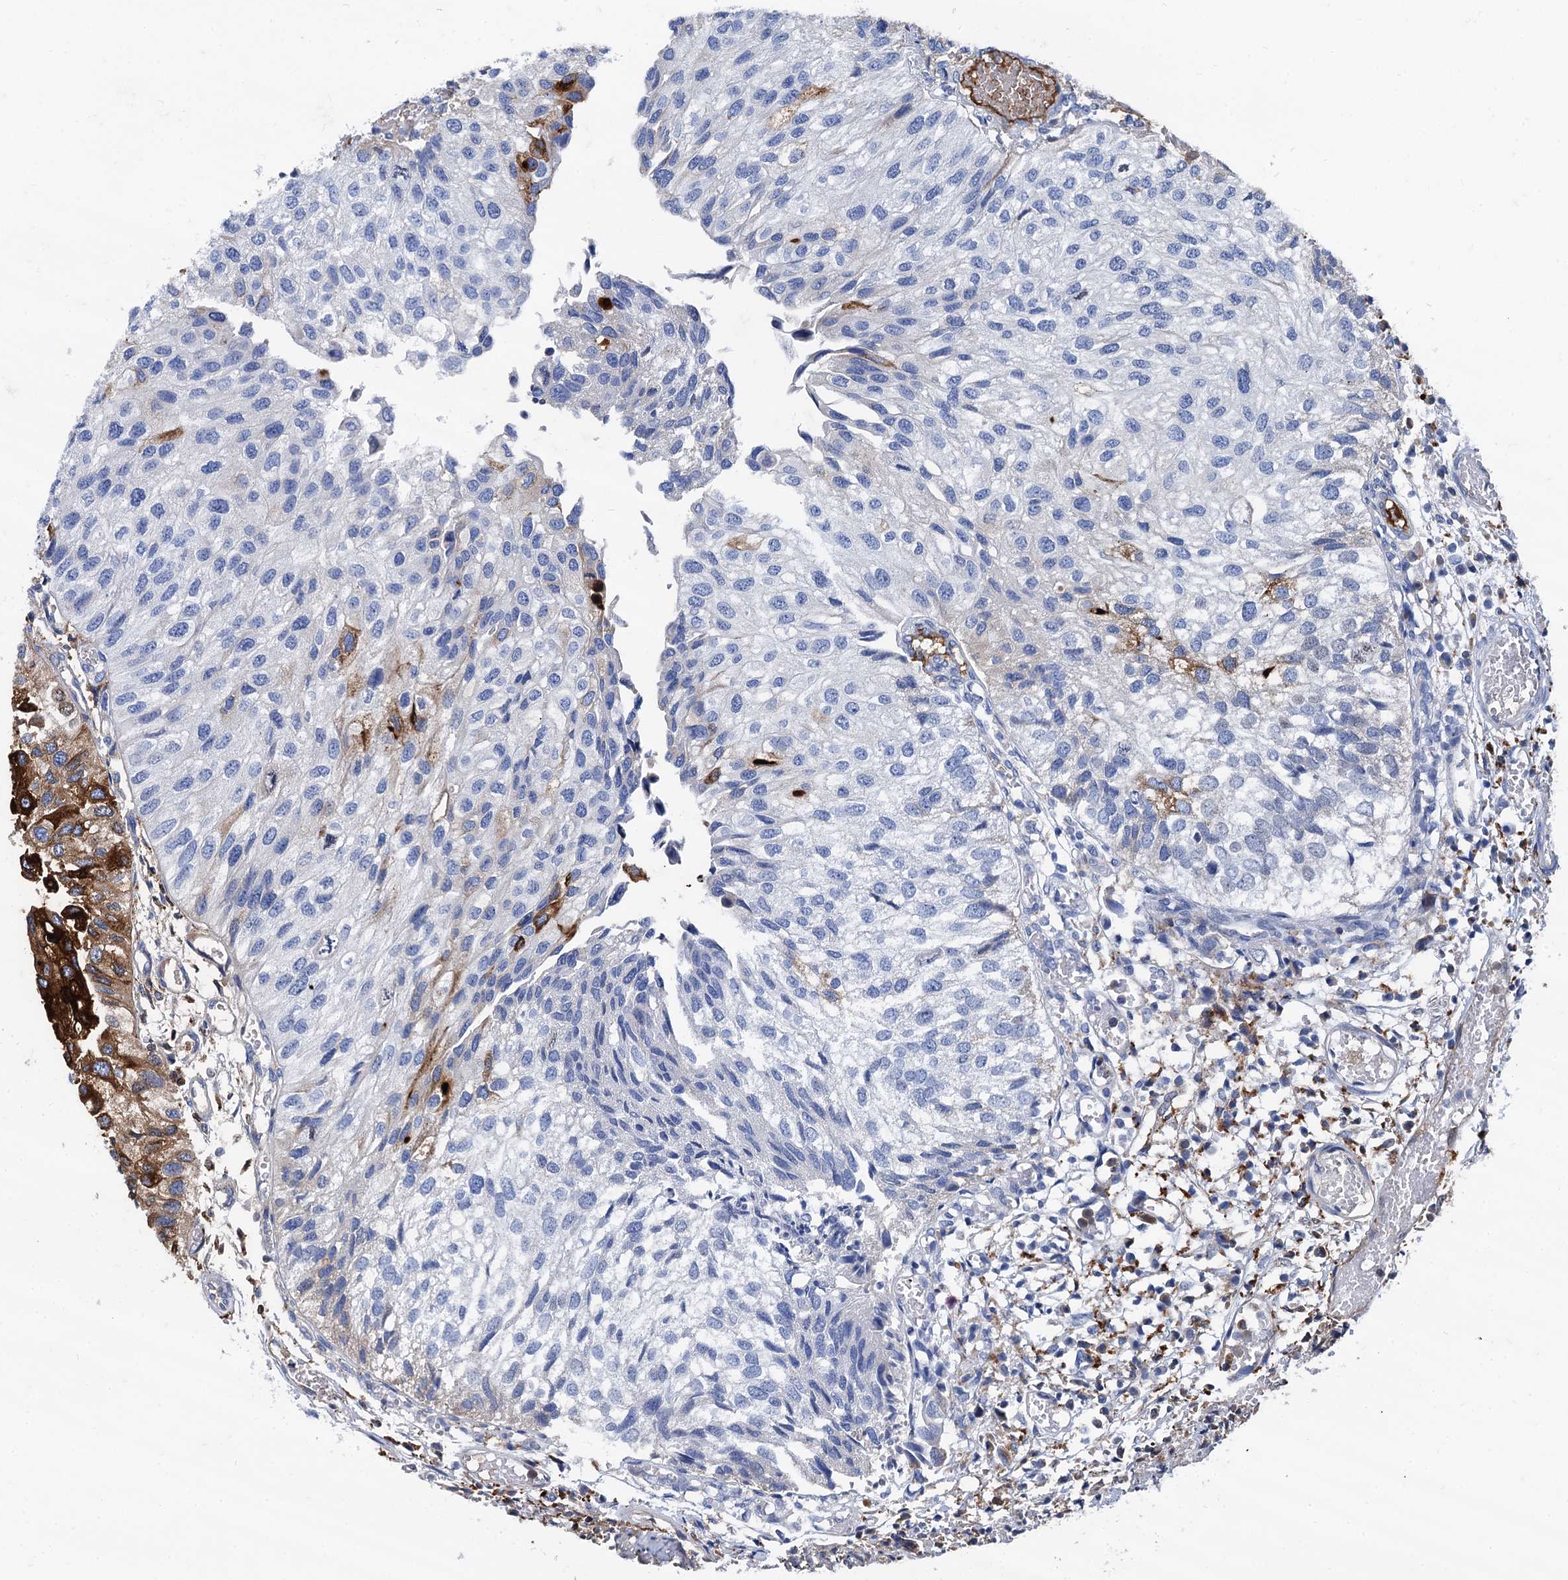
{"staining": {"intensity": "strong", "quantity": "<25%", "location": "cytoplasmic/membranous"}, "tissue": "urothelial cancer", "cell_type": "Tumor cells", "image_type": "cancer", "snomed": [{"axis": "morphology", "description": "Urothelial carcinoma, Low grade"}, {"axis": "topography", "description": "Urinary bladder"}], "caption": "This histopathology image displays urothelial cancer stained with immunohistochemistry to label a protein in brown. The cytoplasmic/membranous of tumor cells show strong positivity for the protein. Nuclei are counter-stained blue.", "gene": "APOD", "patient": {"sex": "female", "age": 89}}